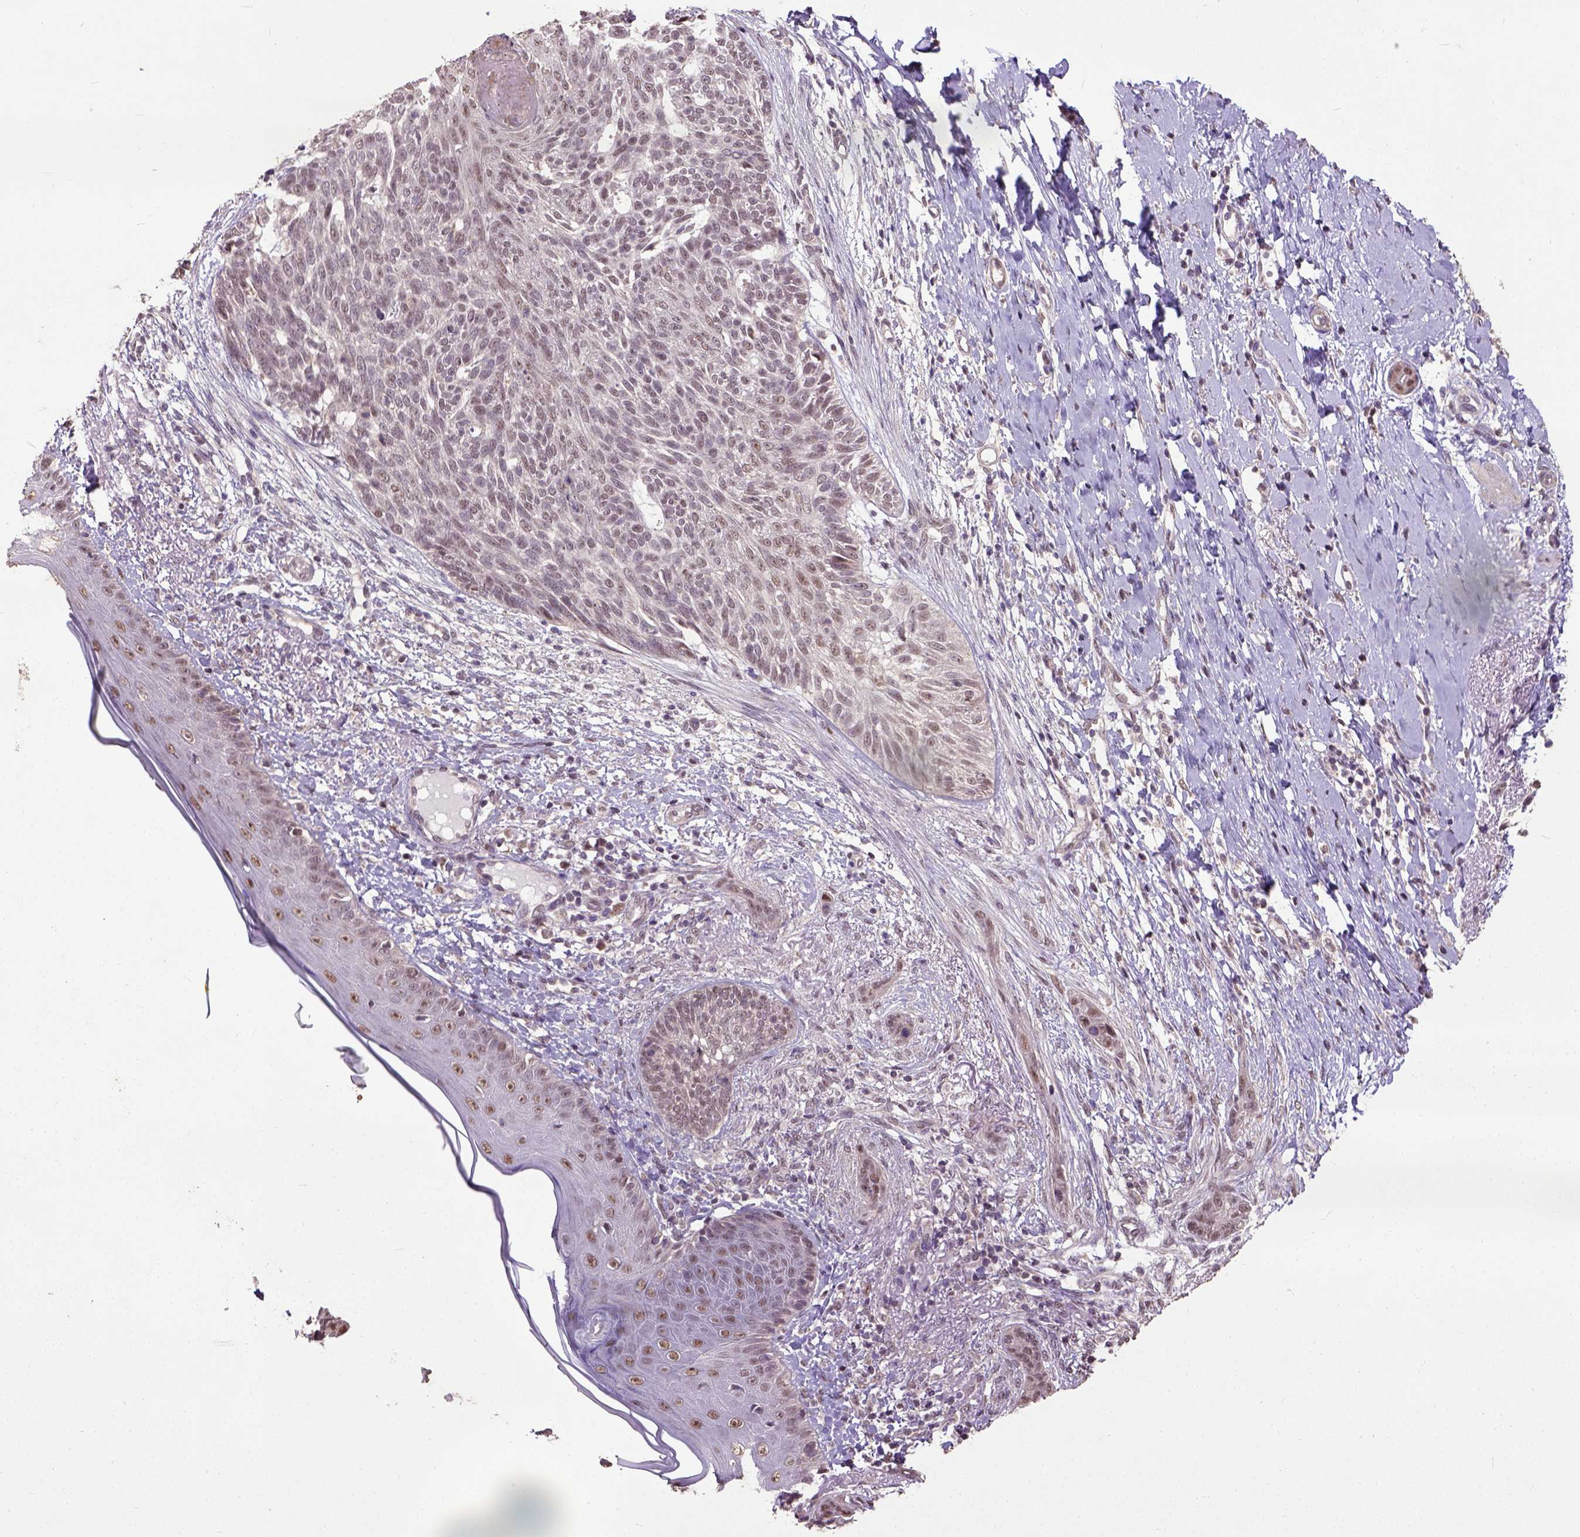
{"staining": {"intensity": "weak", "quantity": ">75%", "location": "nuclear"}, "tissue": "skin cancer", "cell_type": "Tumor cells", "image_type": "cancer", "snomed": [{"axis": "morphology", "description": "Normal tissue, NOS"}, {"axis": "morphology", "description": "Basal cell carcinoma"}, {"axis": "topography", "description": "Skin"}], "caption": "Weak nuclear protein staining is present in approximately >75% of tumor cells in skin basal cell carcinoma. (DAB (3,3'-diaminobenzidine) IHC, brown staining for protein, blue staining for nuclei).", "gene": "UBA3", "patient": {"sex": "male", "age": 84}}